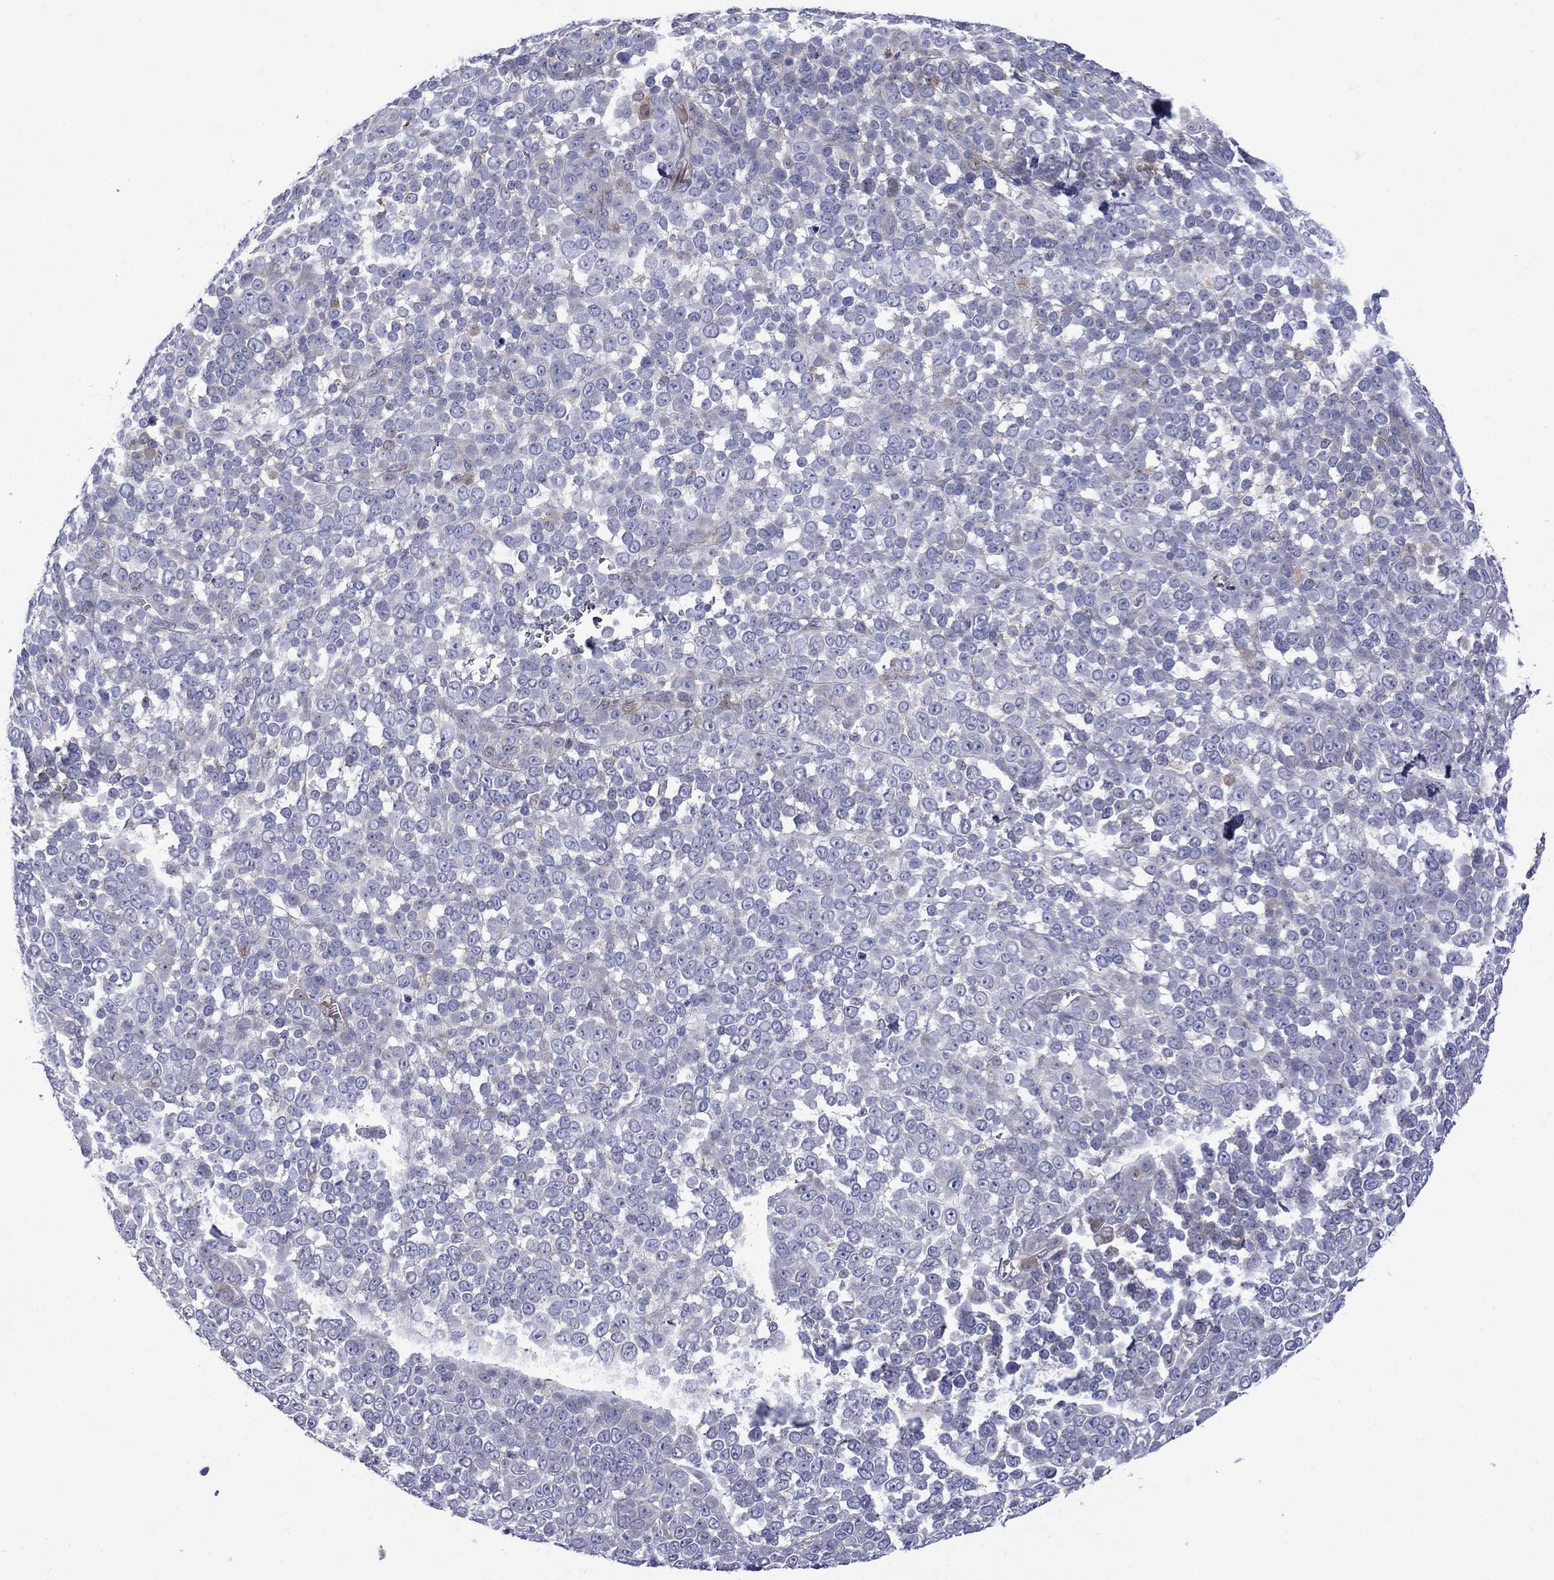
{"staining": {"intensity": "negative", "quantity": "none", "location": "none"}, "tissue": "melanoma", "cell_type": "Tumor cells", "image_type": "cancer", "snomed": [{"axis": "morphology", "description": "Malignant melanoma, NOS"}, {"axis": "topography", "description": "Skin"}], "caption": "There is no significant positivity in tumor cells of melanoma.", "gene": "ASNS", "patient": {"sex": "female", "age": 95}}